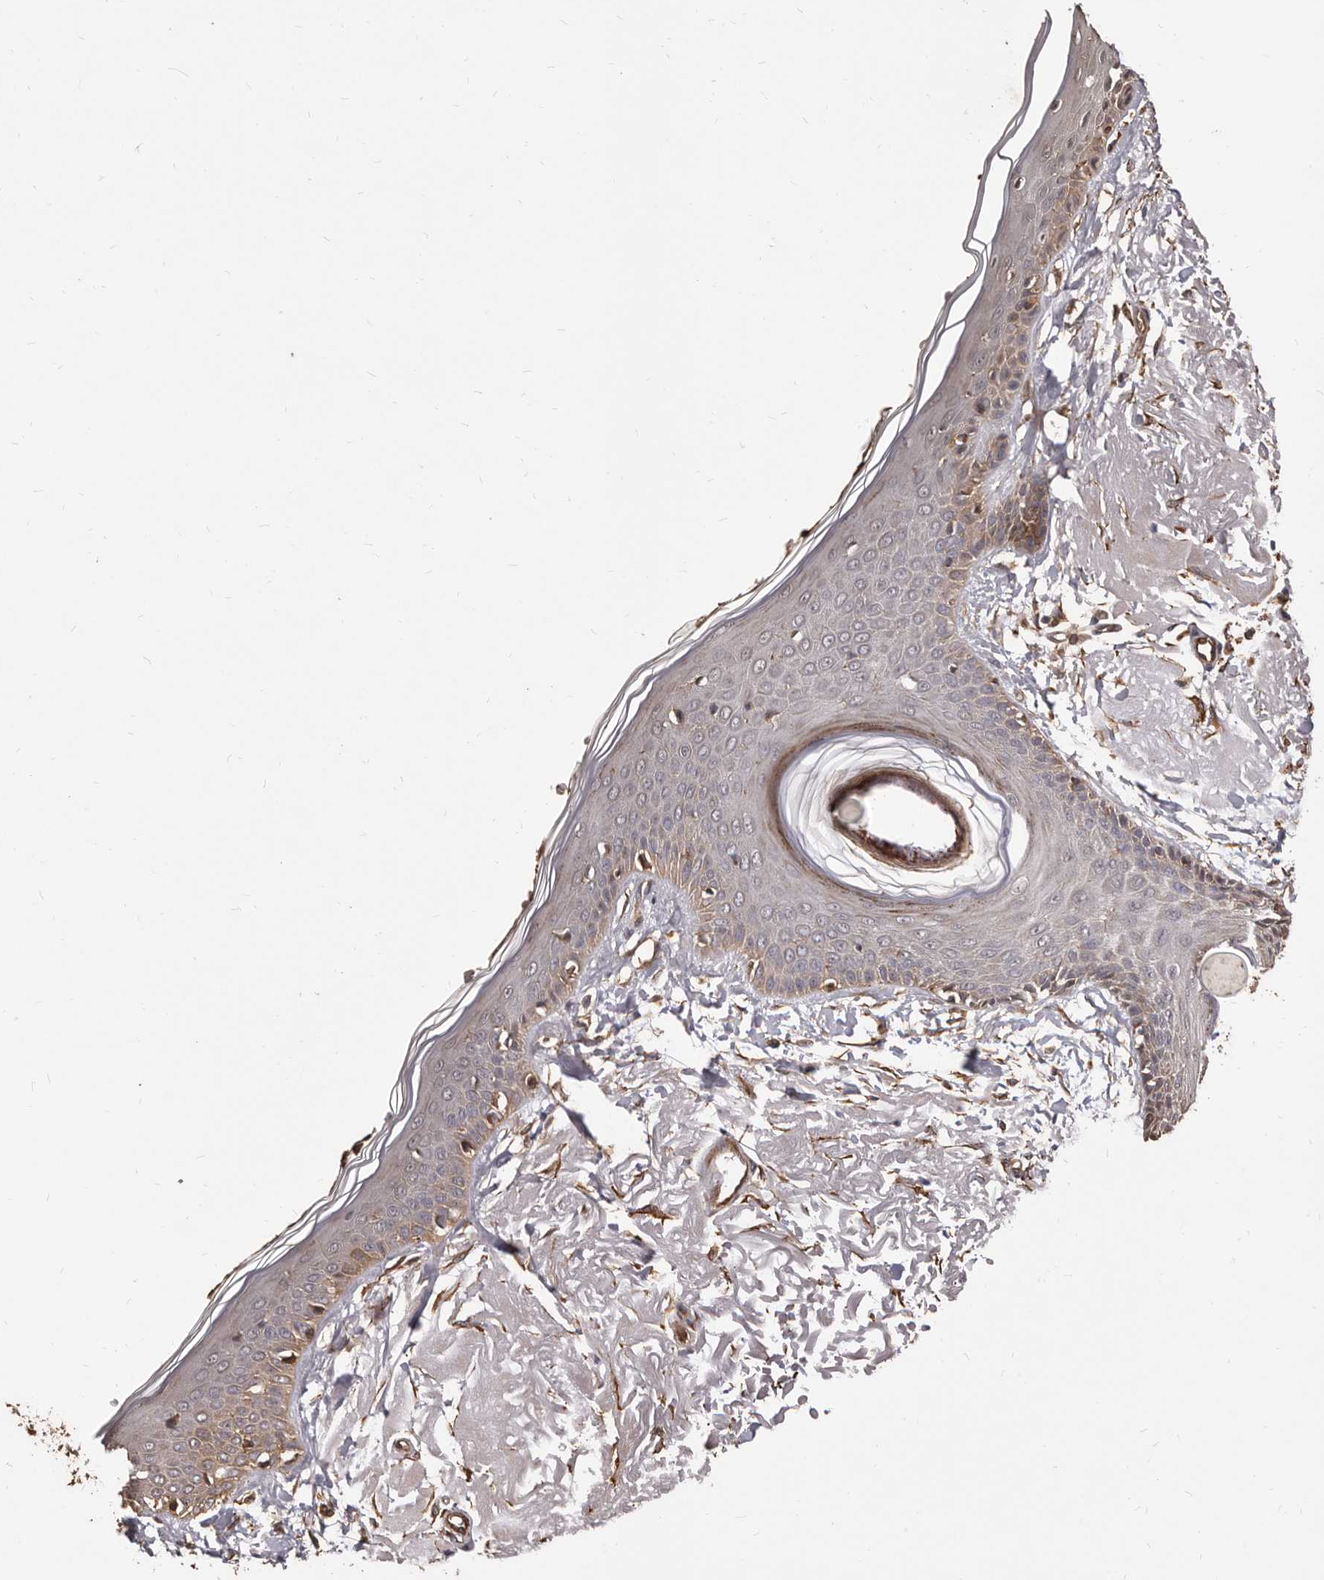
{"staining": {"intensity": "moderate", "quantity": ">75%", "location": "cytoplasmic/membranous"}, "tissue": "skin", "cell_type": "Fibroblasts", "image_type": "normal", "snomed": [{"axis": "morphology", "description": "Normal tissue, NOS"}, {"axis": "topography", "description": "Skin"}, {"axis": "topography", "description": "Skeletal muscle"}], "caption": "Immunohistochemistry (IHC) (DAB) staining of normal skin exhibits moderate cytoplasmic/membranous protein staining in approximately >75% of fibroblasts. (Stains: DAB in brown, nuclei in blue, Microscopy: brightfield microscopy at high magnification).", "gene": "ALPK1", "patient": {"sex": "male", "age": 83}}